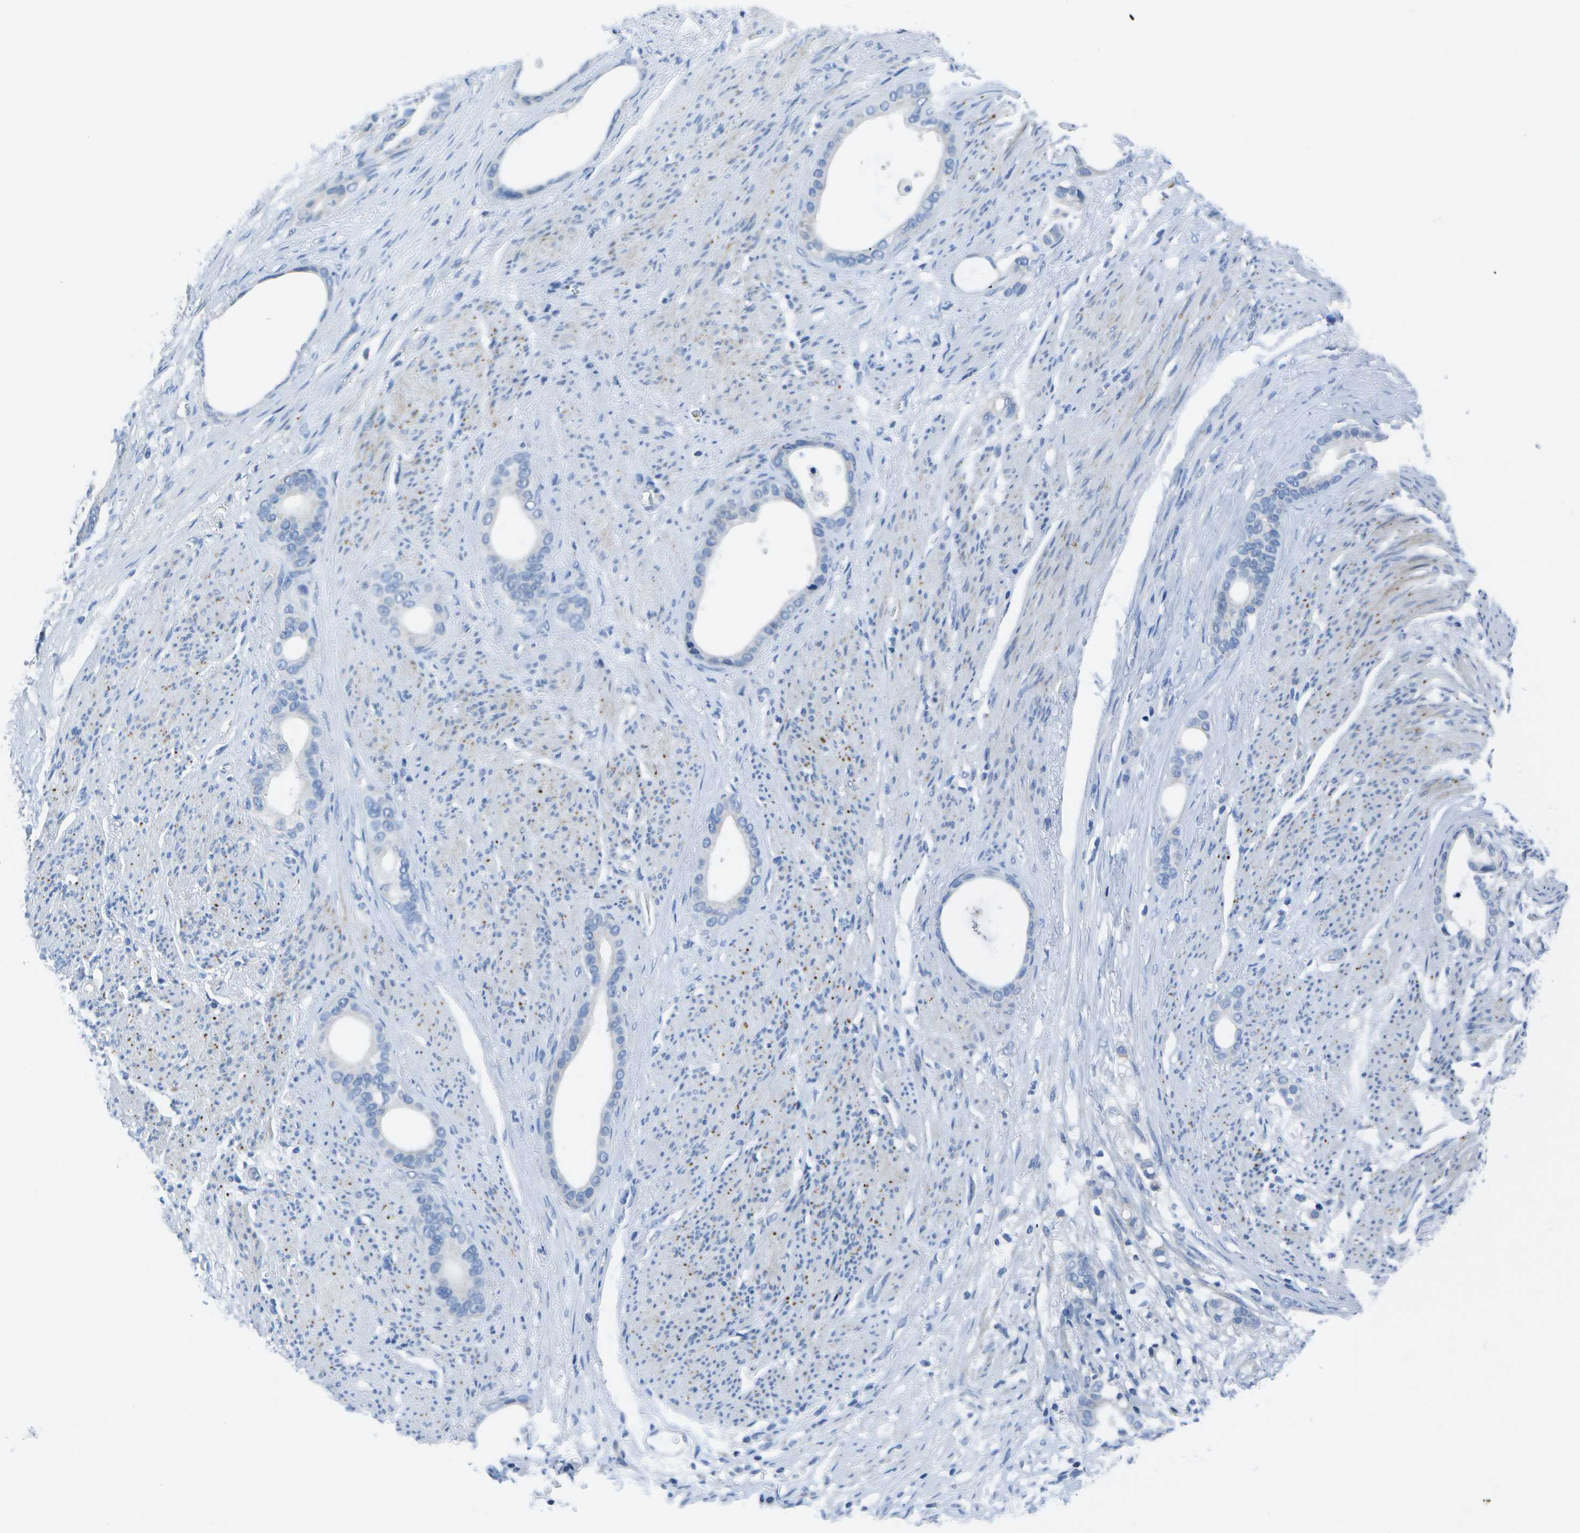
{"staining": {"intensity": "negative", "quantity": "none", "location": "none"}, "tissue": "stomach cancer", "cell_type": "Tumor cells", "image_type": "cancer", "snomed": [{"axis": "morphology", "description": "Adenocarcinoma, NOS"}, {"axis": "topography", "description": "Stomach"}], "caption": "Protein analysis of stomach cancer displays no significant positivity in tumor cells.", "gene": "DCT", "patient": {"sex": "female", "age": 75}}